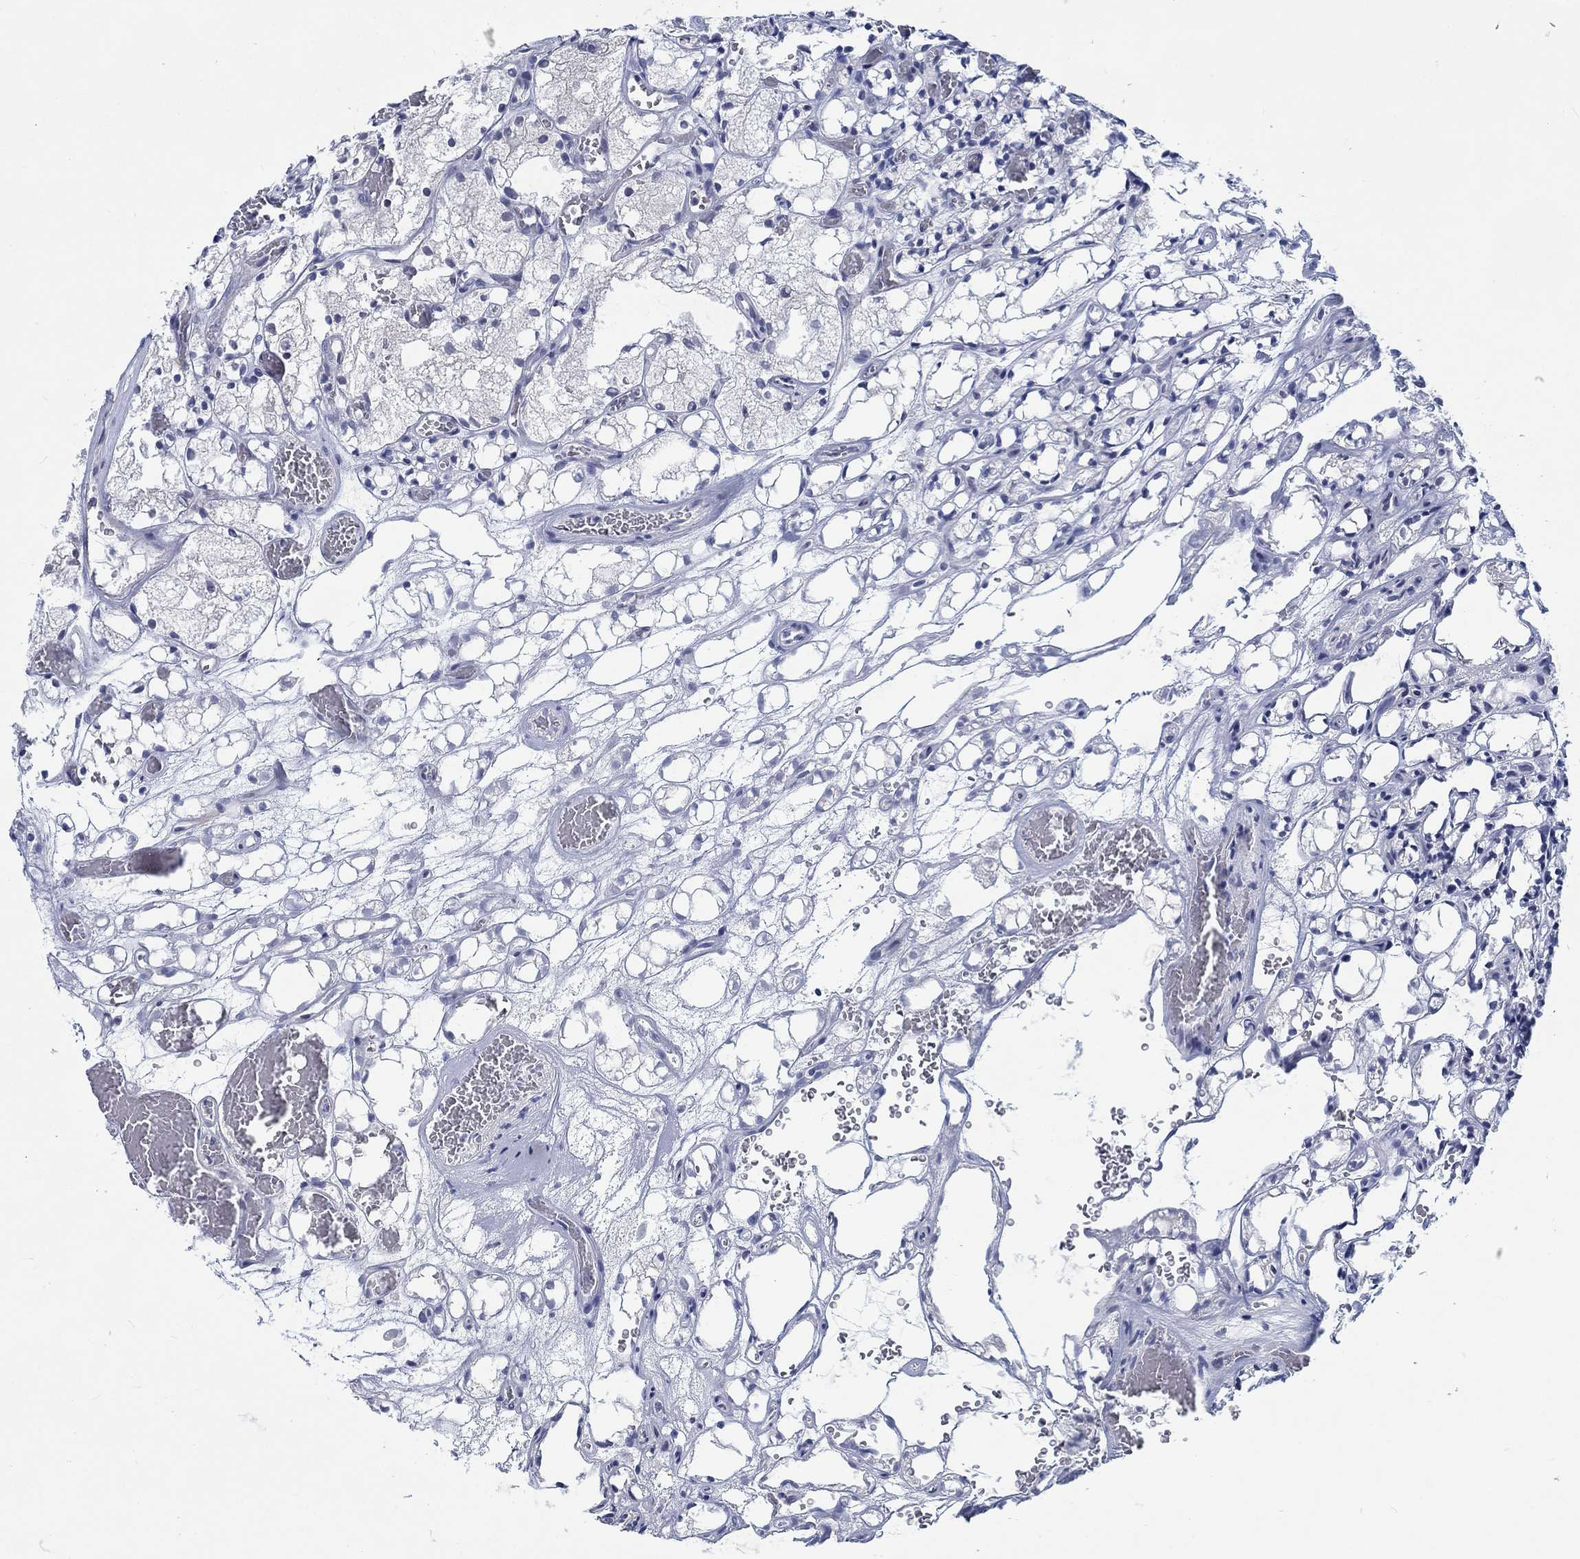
{"staining": {"intensity": "negative", "quantity": "none", "location": "none"}, "tissue": "renal cancer", "cell_type": "Tumor cells", "image_type": "cancer", "snomed": [{"axis": "morphology", "description": "Adenocarcinoma, NOS"}, {"axis": "topography", "description": "Kidney"}], "caption": "A histopathology image of renal cancer stained for a protein reveals no brown staining in tumor cells.", "gene": "NEU3", "patient": {"sex": "female", "age": 69}}